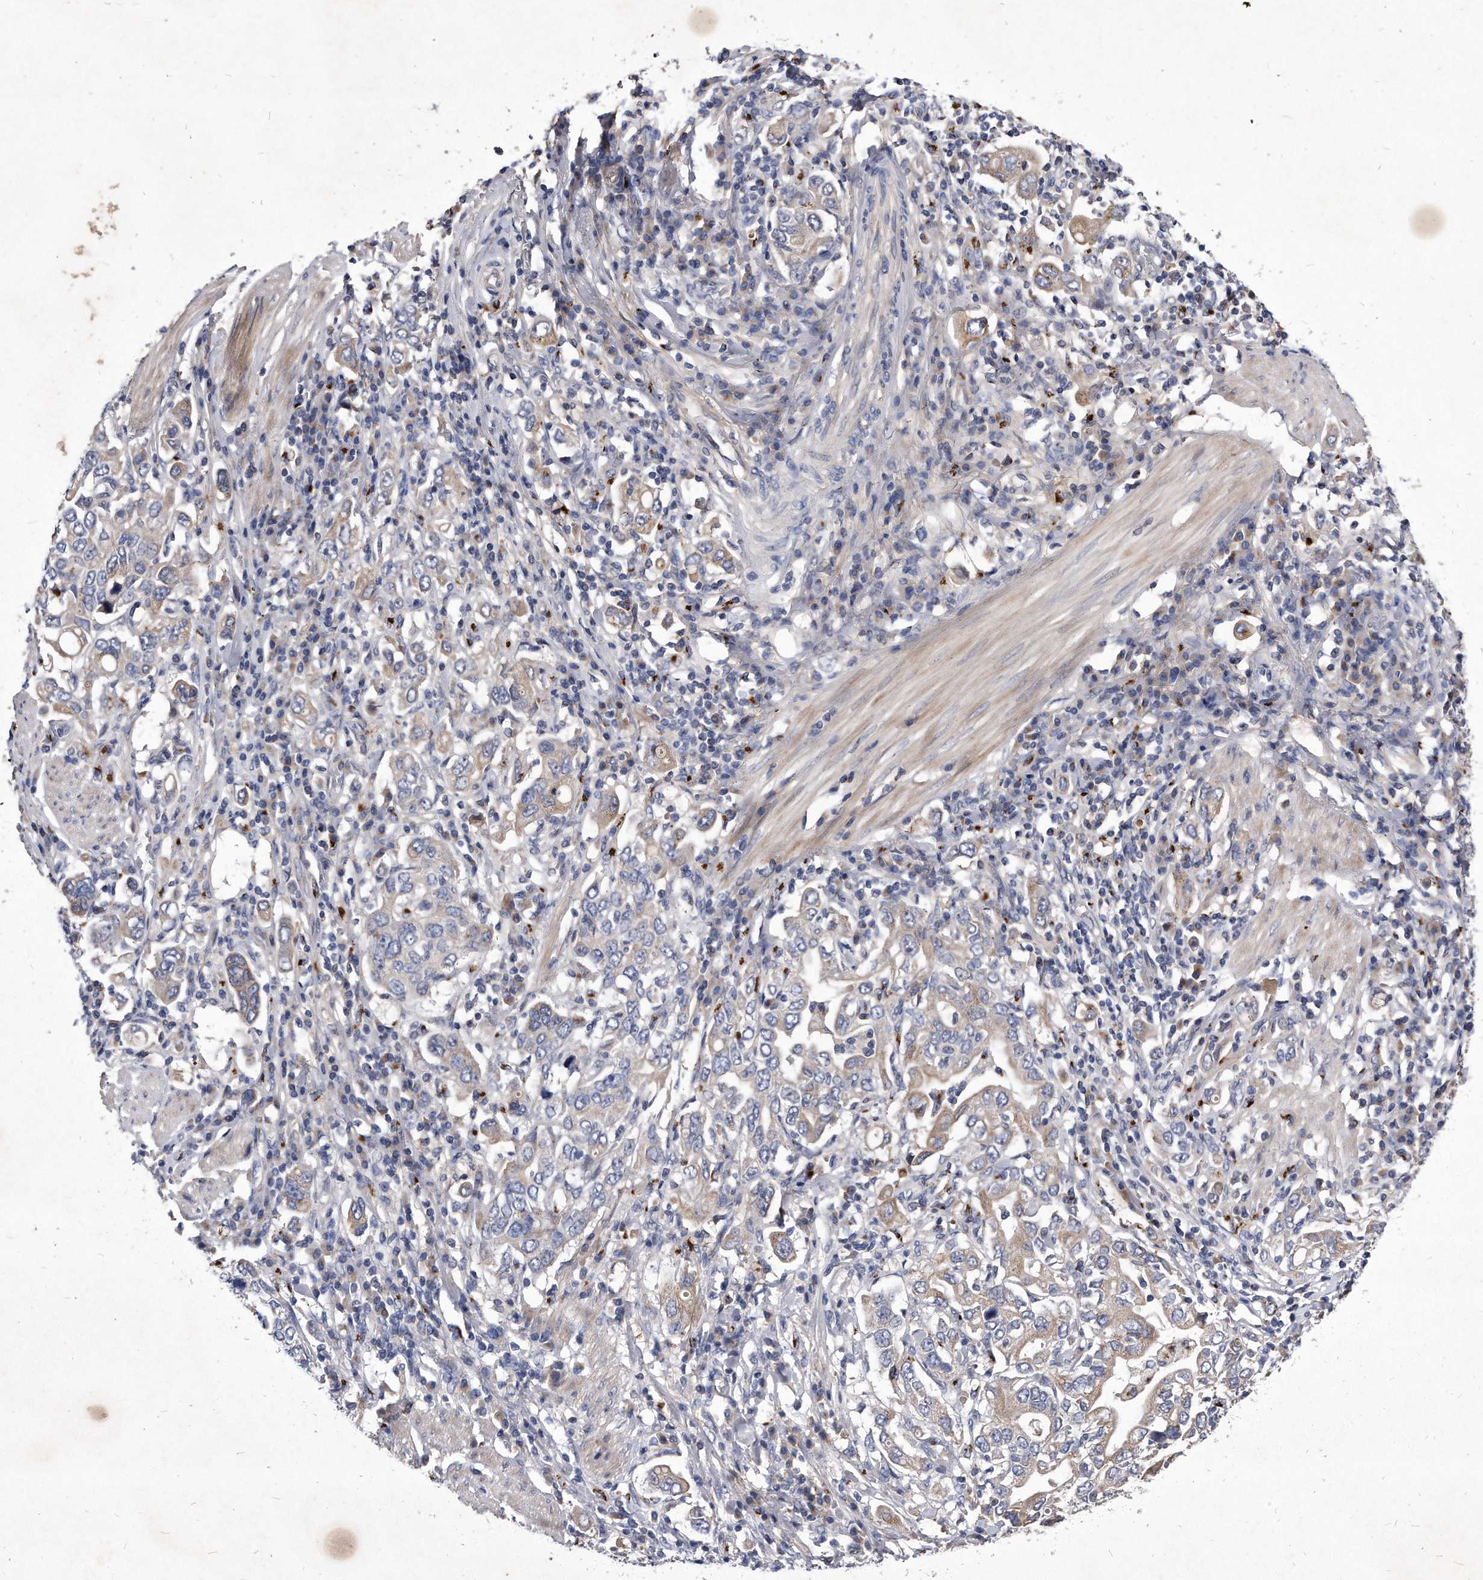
{"staining": {"intensity": "weak", "quantity": "25%-75%", "location": "cytoplasmic/membranous"}, "tissue": "stomach cancer", "cell_type": "Tumor cells", "image_type": "cancer", "snomed": [{"axis": "morphology", "description": "Adenocarcinoma, NOS"}, {"axis": "topography", "description": "Stomach, upper"}], "caption": "Tumor cells show low levels of weak cytoplasmic/membranous staining in approximately 25%-75% of cells in stomach adenocarcinoma.", "gene": "MGAT4A", "patient": {"sex": "male", "age": 62}}